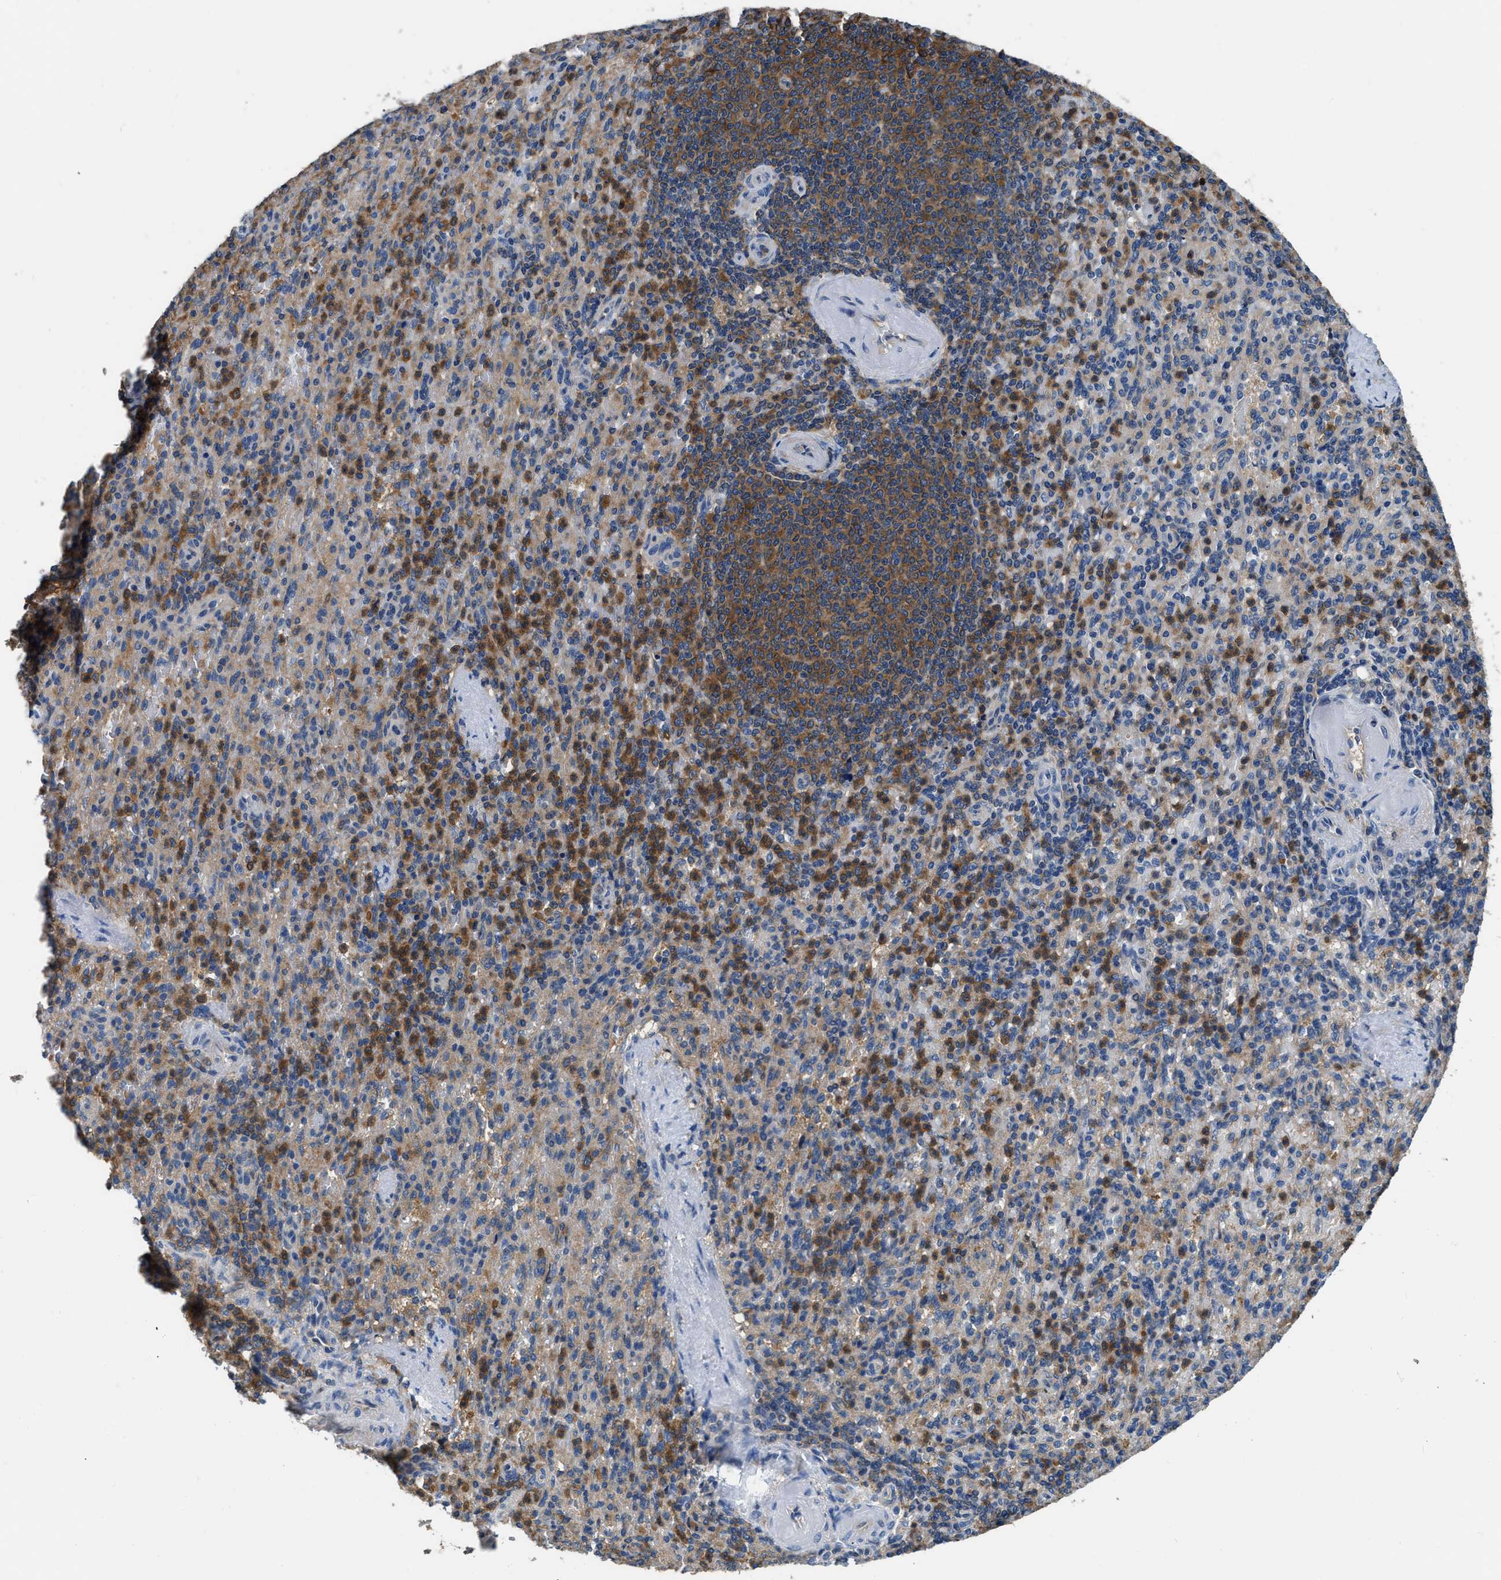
{"staining": {"intensity": "strong", "quantity": "<25%", "location": "cytoplasmic/membranous"}, "tissue": "spleen", "cell_type": "Cells in red pulp", "image_type": "normal", "snomed": [{"axis": "morphology", "description": "Normal tissue, NOS"}, {"axis": "topography", "description": "Spleen"}], "caption": "Immunohistochemical staining of unremarkable human spleen exhibits <25% levels of strong cytoplasmic/membranous protein staining in approximately <25% of cells in red pulp. The staining was performed using DAB (3,3'-diaminobenzidine) to visualize the protein expression in brown, while the nuclei were stained in blue with hematoxylin (Magnification: 20x).", "gene": "PKM", "patient": {"sex": "female", "age": 74}}